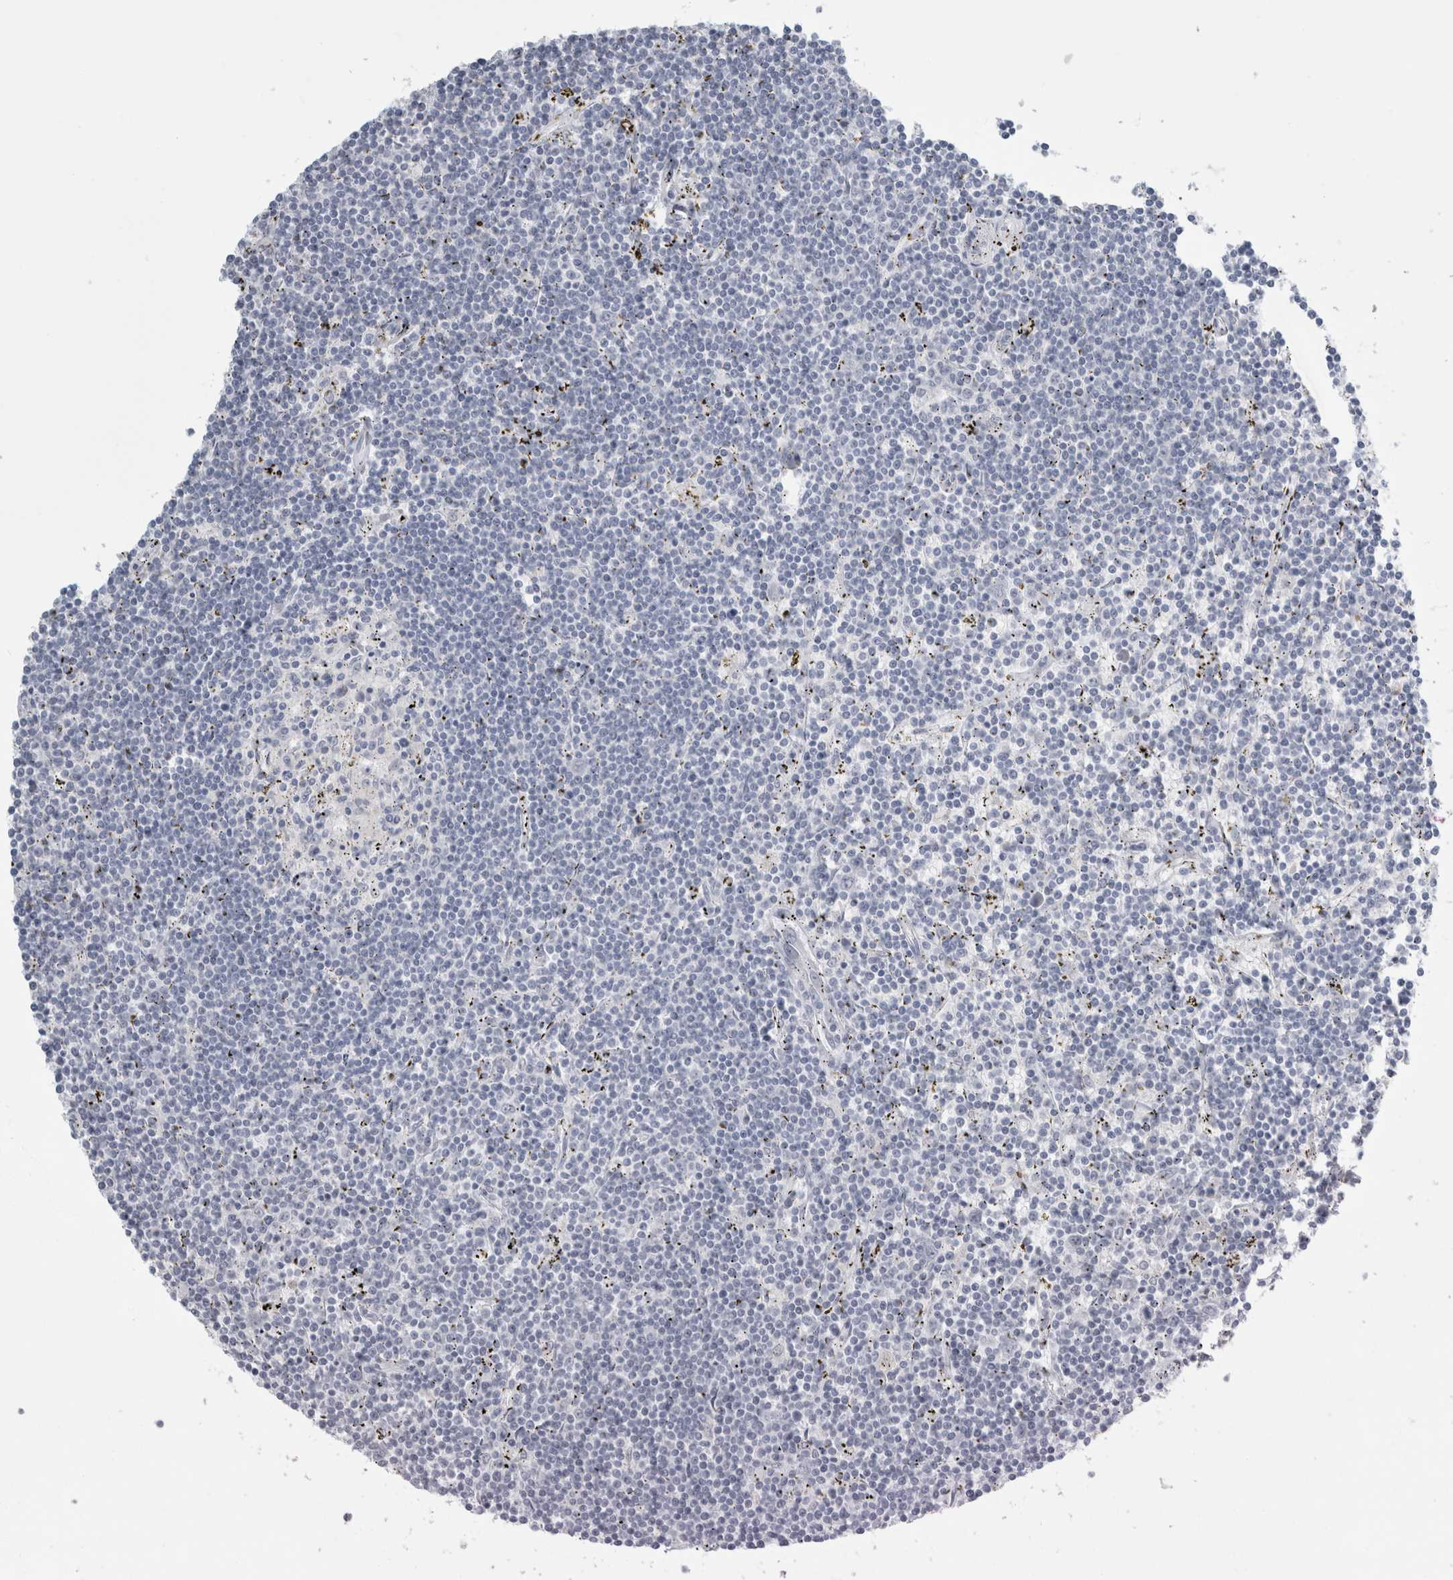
{"staining": {"intensity": "negative", "quantity": "none", "location": "none"}, "tissue": "lymphoma", "cell_type": "Tumor cells", "image_type": "cancer", "snomed": [{"axis": "morphology", "description": "Malignant lymphoma, non-Hodgkin's type, Low grade"}, {"axis": "topography", "description": "Spleen"}], "caption": "An image of human low-grade malignant lymphoma, non-Hodgkin's type is negative for staining in tumor cells. (IHC, brightfield microscopy, high magnification).", "gene": "PLIN1", "patient": {"sex": "male", "age": 76}}